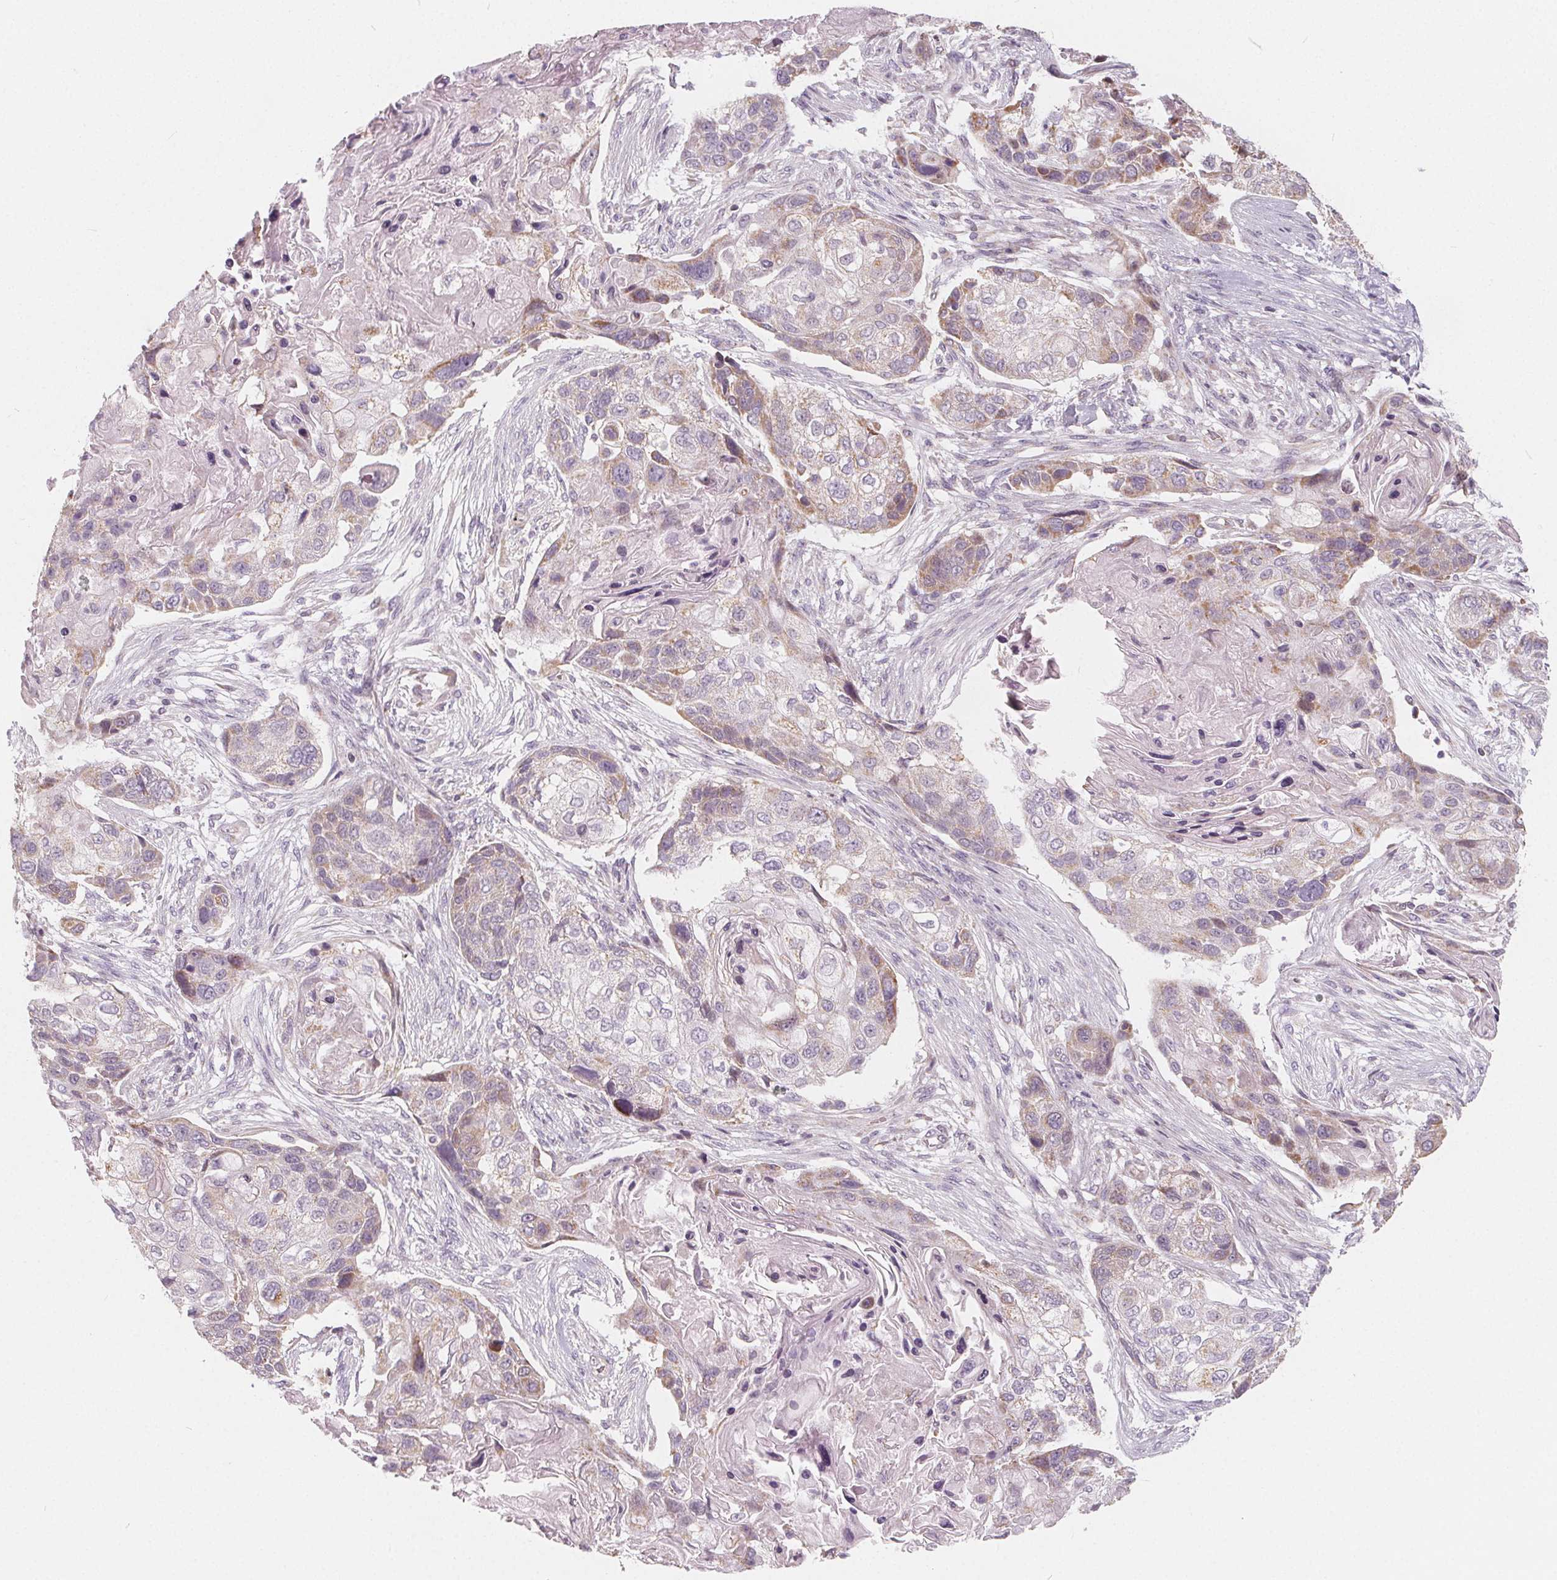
{"staining": {"intensity": "weak", "quantity": "25%-75%", "location": "cytoplasmic/membranous"}, "tissue": "lung cancer", "cell_type": "Tumor cells", "image_type": "cancer", "snomed": [{"axis": "morphology", "description": "Squamous cell carcinoma, NOS"}, {"axis": "topography", "description": "Lung"}], "caption": "Immunohistochemistry image of neoplastic tissue: human lung squamous cell carcinoma stained using IHC exhibits low levels of weak protein expression localized specifically in the cytoplasmic/membranous of tumor cells, appearing as a cytoplasmic/membranous brown color.", "gene": "NUP210L", "patient": {"sex": "male", "age": 69}}